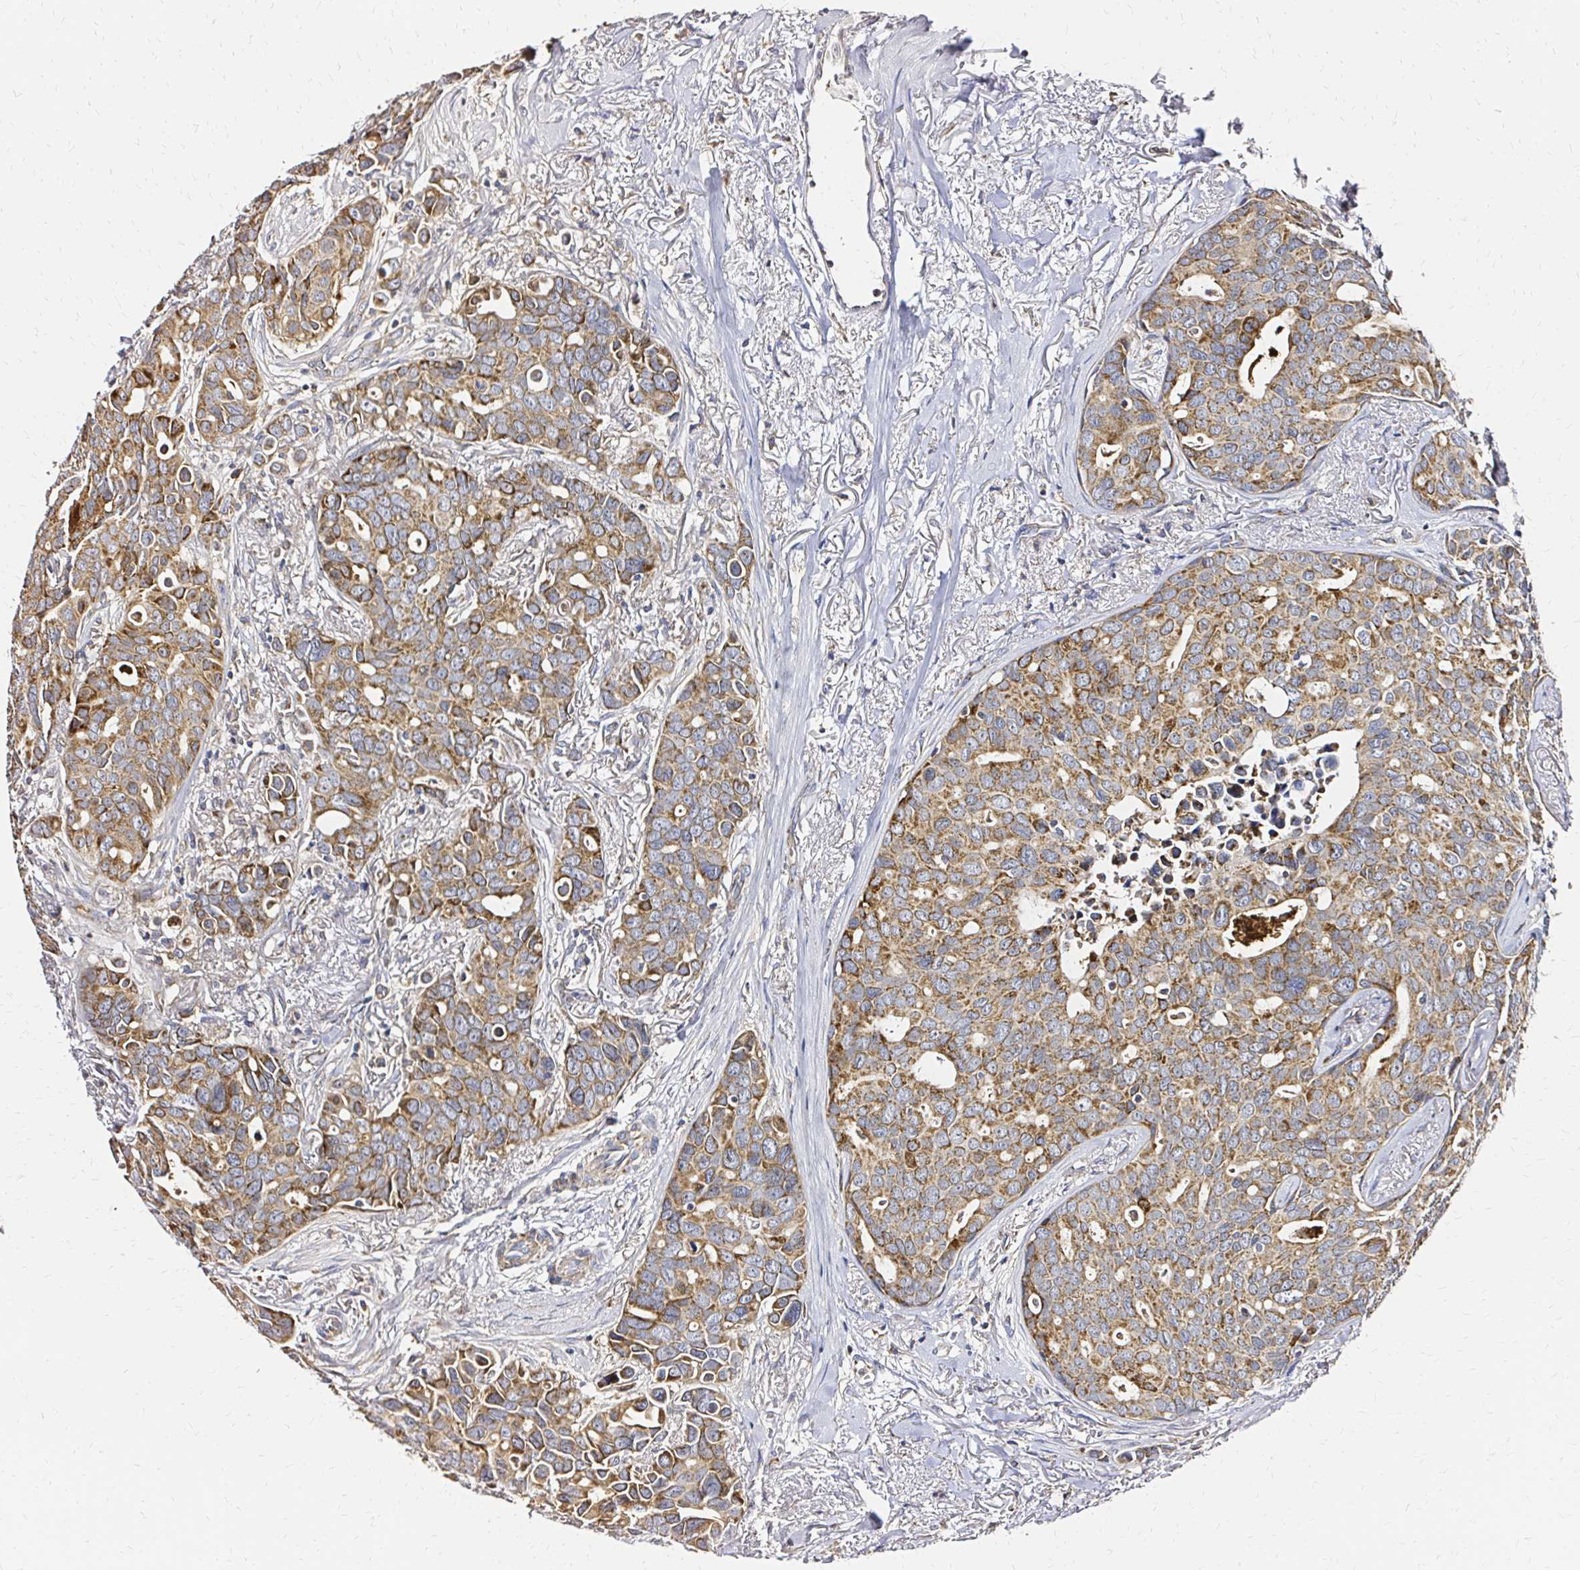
{"staining": {"intensity": "moderate", "quantity": ">75%", "location": "cytoplasmic/membranous"}, "tissue": "breast cancer", "cell_type": "Tumor cells", "image_type": "cancer", "snomed": [{"axis": "morphology", "description": "Duct carcinoma"}, {"axis": "topography", "description": "Breast"}], "caption": "Tumor cells reveal moderate cytoplasmic/membranous staining in approximately >75% of cells in breast infiltrating ductal carcinoma.", "gene": "MRPL13", "patient": {"sex": "female", "age": 54}}